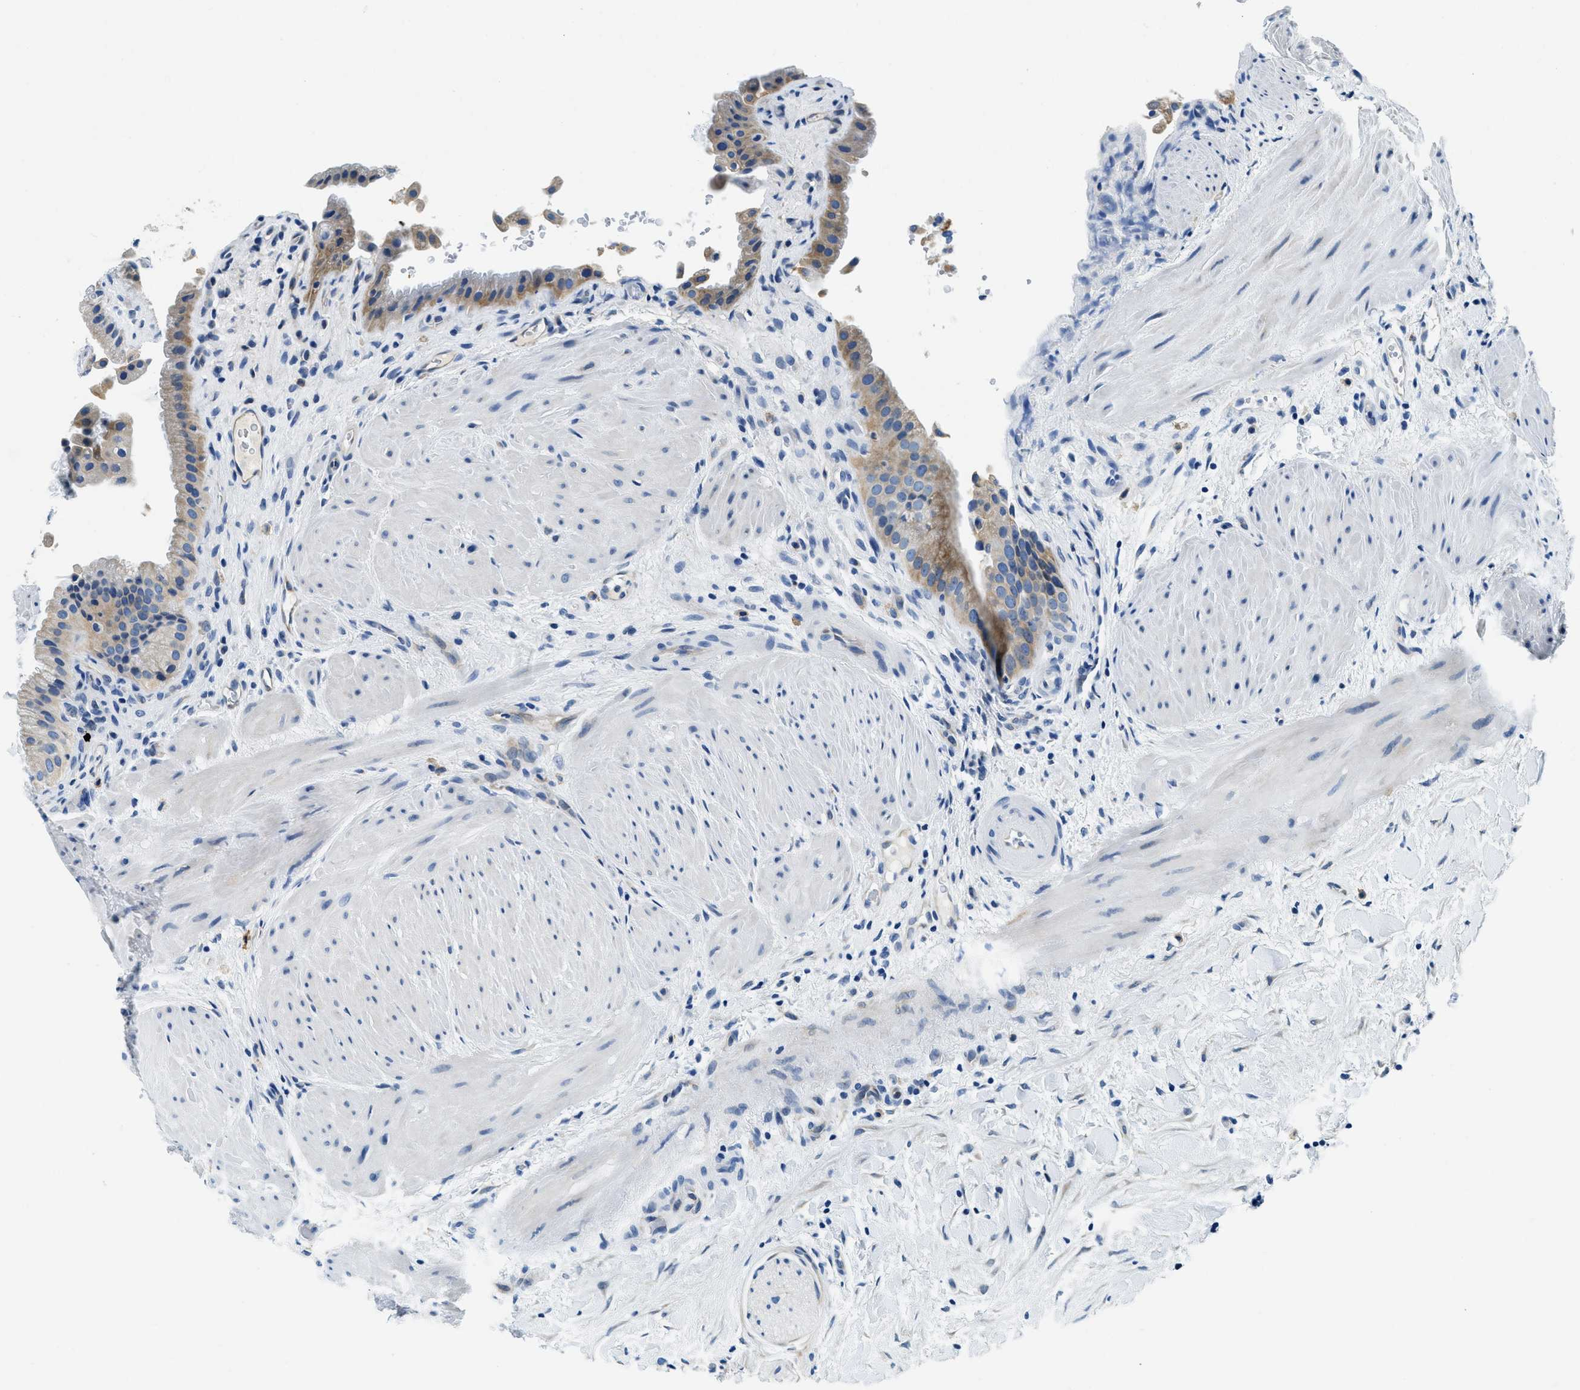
{"staining": {"intensity": "moderate", "quantity": "<25%", "location": "cytoplasmic/membranous"}, "tissue": "gallbladder", "cell_type": "Glandular cells", "image_type": "normal", "snomed": [{"axis": "morphology", "description": "Normal tissue, NOS"}, {"axis": "topography", "description": "Gallbladder"}], "caption": "Unremarkable gallbladder reveals moderate cytoplasmic/membranous expression in about <25% of glandular cells.", "gene": "UBAC2", "patient": {"sex": "male", "age": 49}}